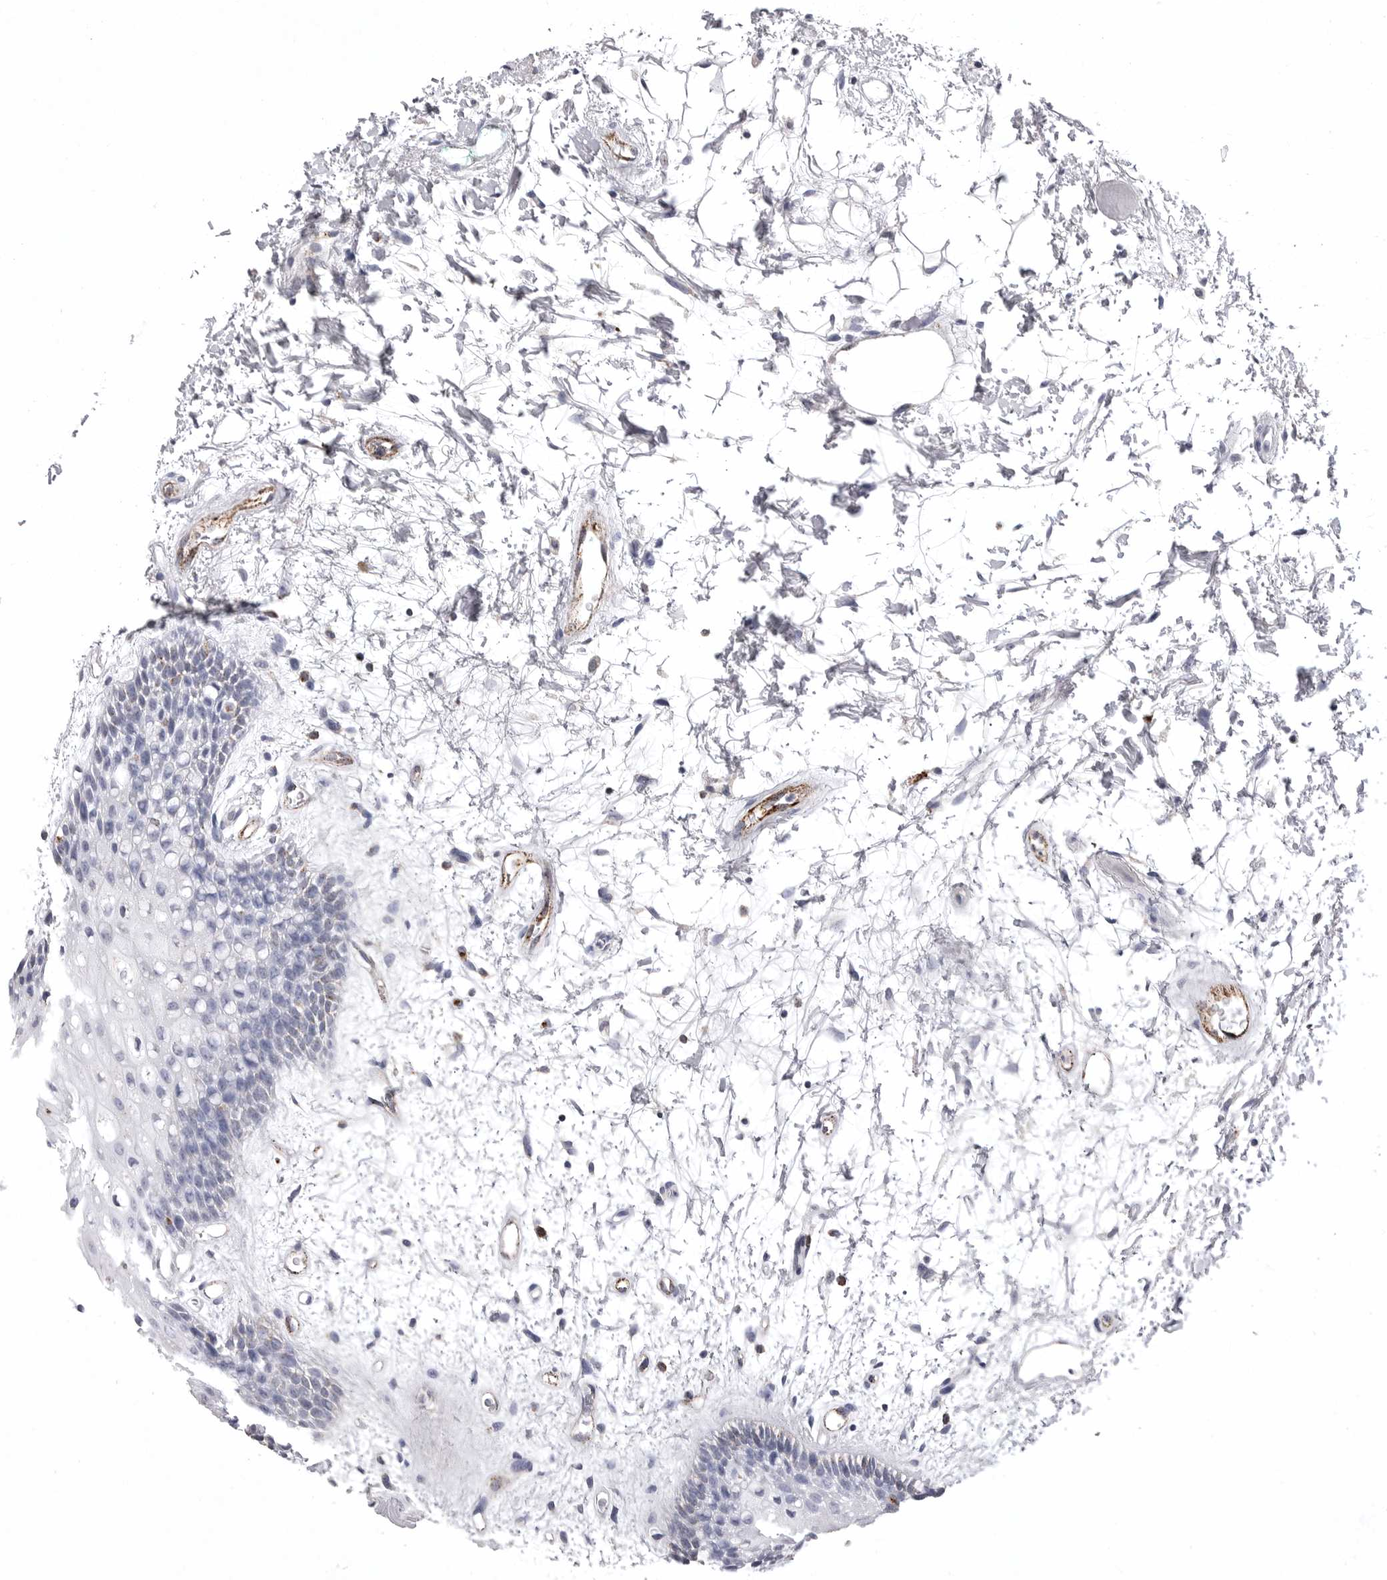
{"staining": {"intensity": "negative", "quantity": "none", "location": "none"}, "tissue": "oral mucosa", "cell_type": "Squamous epithelial cells", "image_type": "normal", "snomed": [{"axis": "morphology", "description": "Normal tissue, NOS"}, {"axis": "topography", "description": "Skeletal muscle"}, {"axis": "topography", "description": "Oral tissue"}, {"axis": "topography", "description": "Peripheral nerve tissue"}], "caption": "A micrograph of human oral mucosa is negative for staining in squamous epithelial cells. (Brightfield microscopy of DAB (3,3'-diaminobenzidine) IHC at high magnification).", "gene": "PSPN", "patient": {"sex": "female", "age": 84}}